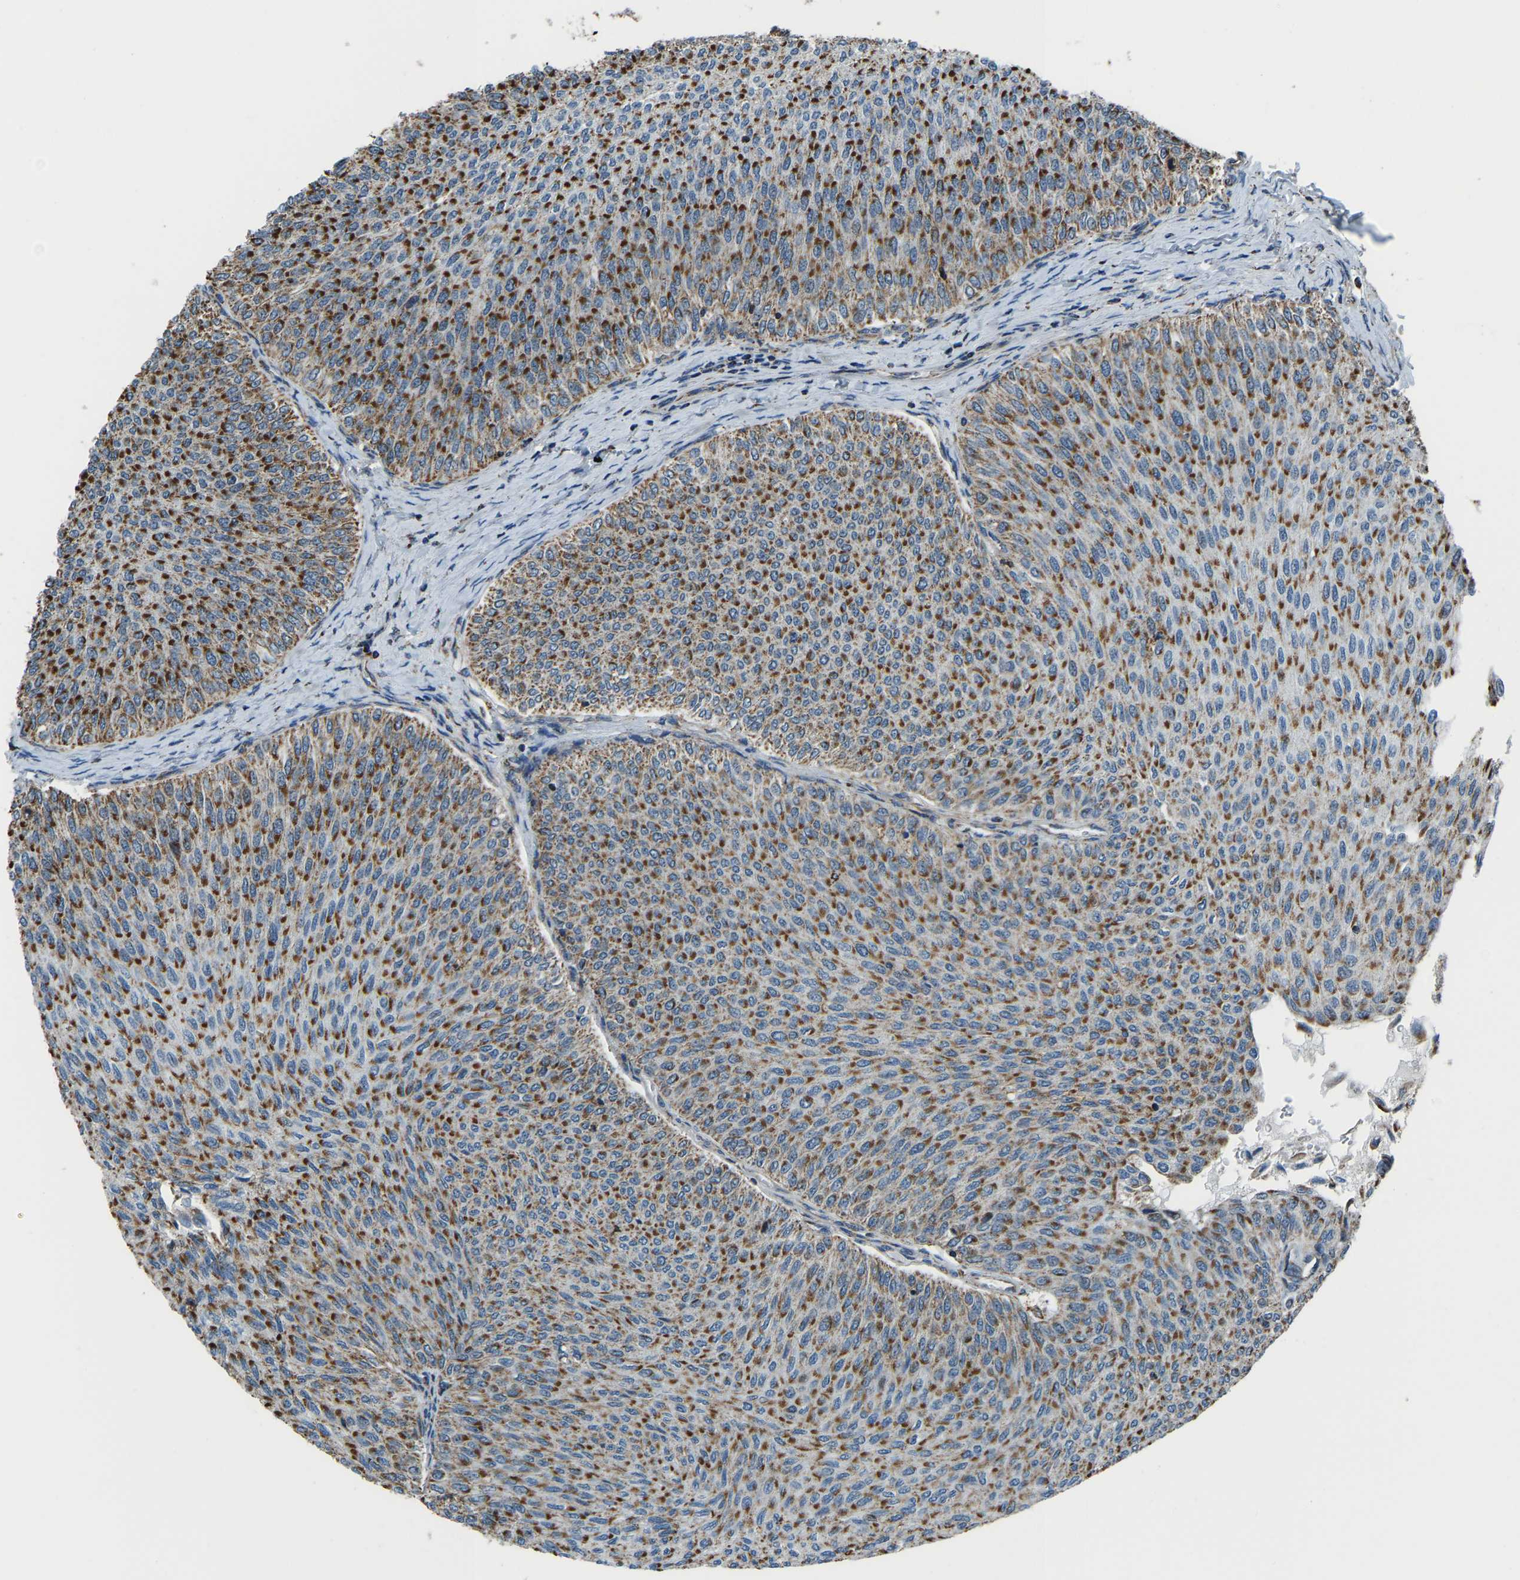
{"staining": {"intensity": "strong", "quantity": ">75%", "location": "cytoplasmic/membranous"}, "tissue": "urothelial cancer", "cell_type": "Tumor cells", "image_type": "cancer", "snomed": [{"axis": "morphology", "description": "Urothelial carcinoma, Low grade"}, {"axis": "topography", "description": "Urinary bladder"}], "caption": "A brown stain shows strong cytoplasmic/membranous positivity of a protein in human urothelial cancer tumor cells. (IHC, brightfield microscopy, high magnification).", "gene": "RBM33", "patient": {"sex": "male", "age": 78}}